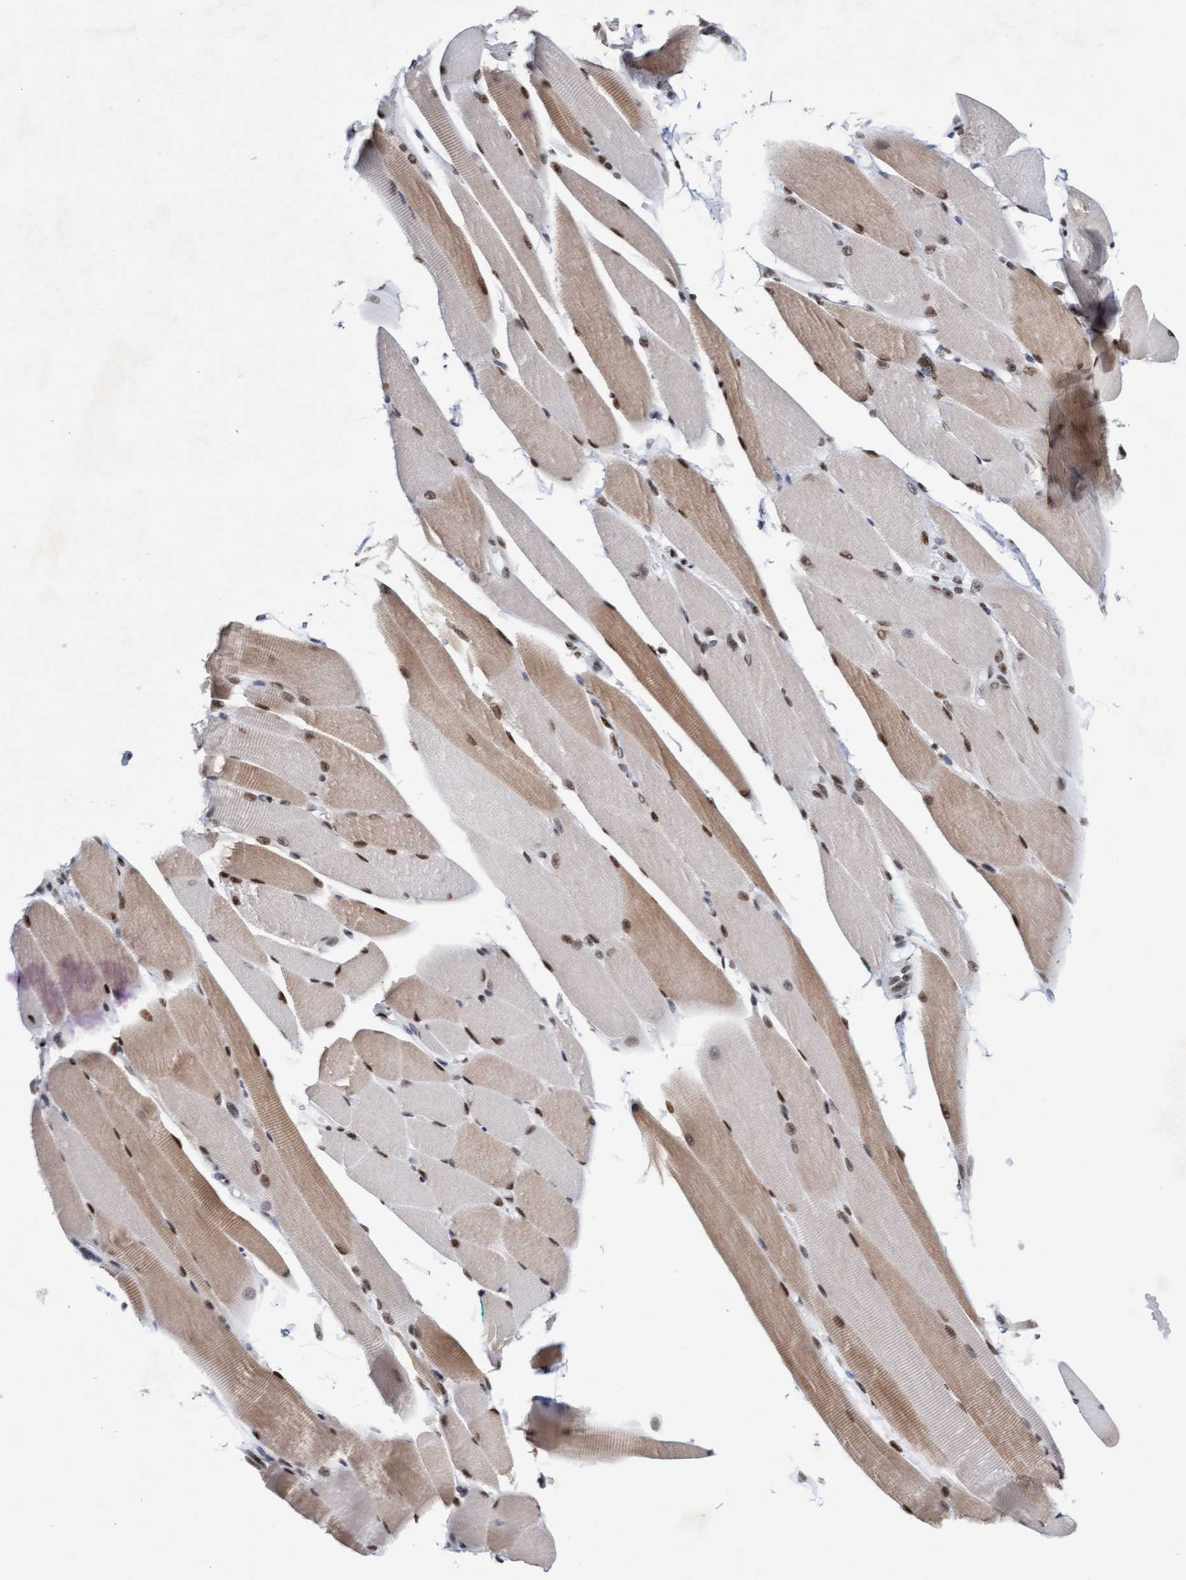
{"staining": {"intensity": "moderate", "quantity": ">75%", "location": "cytoplasmic/membranous,nuclear"}, "tissue": "skeletal muscle", "cell_type": "Myocytes", "image_type": "normal", "snomed": [{"axis": "morphology", "description": "Normal tissue, NOS"}, {"axis": "topography", "description": "Skeletal muscle"}, {"axis": "topography", "description": "Peripheral nerve tissue"}], "caption": "Protein analysis of unremarkable skeletal muscle shows moderate cytoplasmic/membranous,nuclear staining in about >75% of myocytes. (Stains: DAB in brown, nuclei in blue, Microscopy: brightfield microscopy at high magnification).", "gene": "GLRX2", "patient": {"sex": "female", "age": 84}}